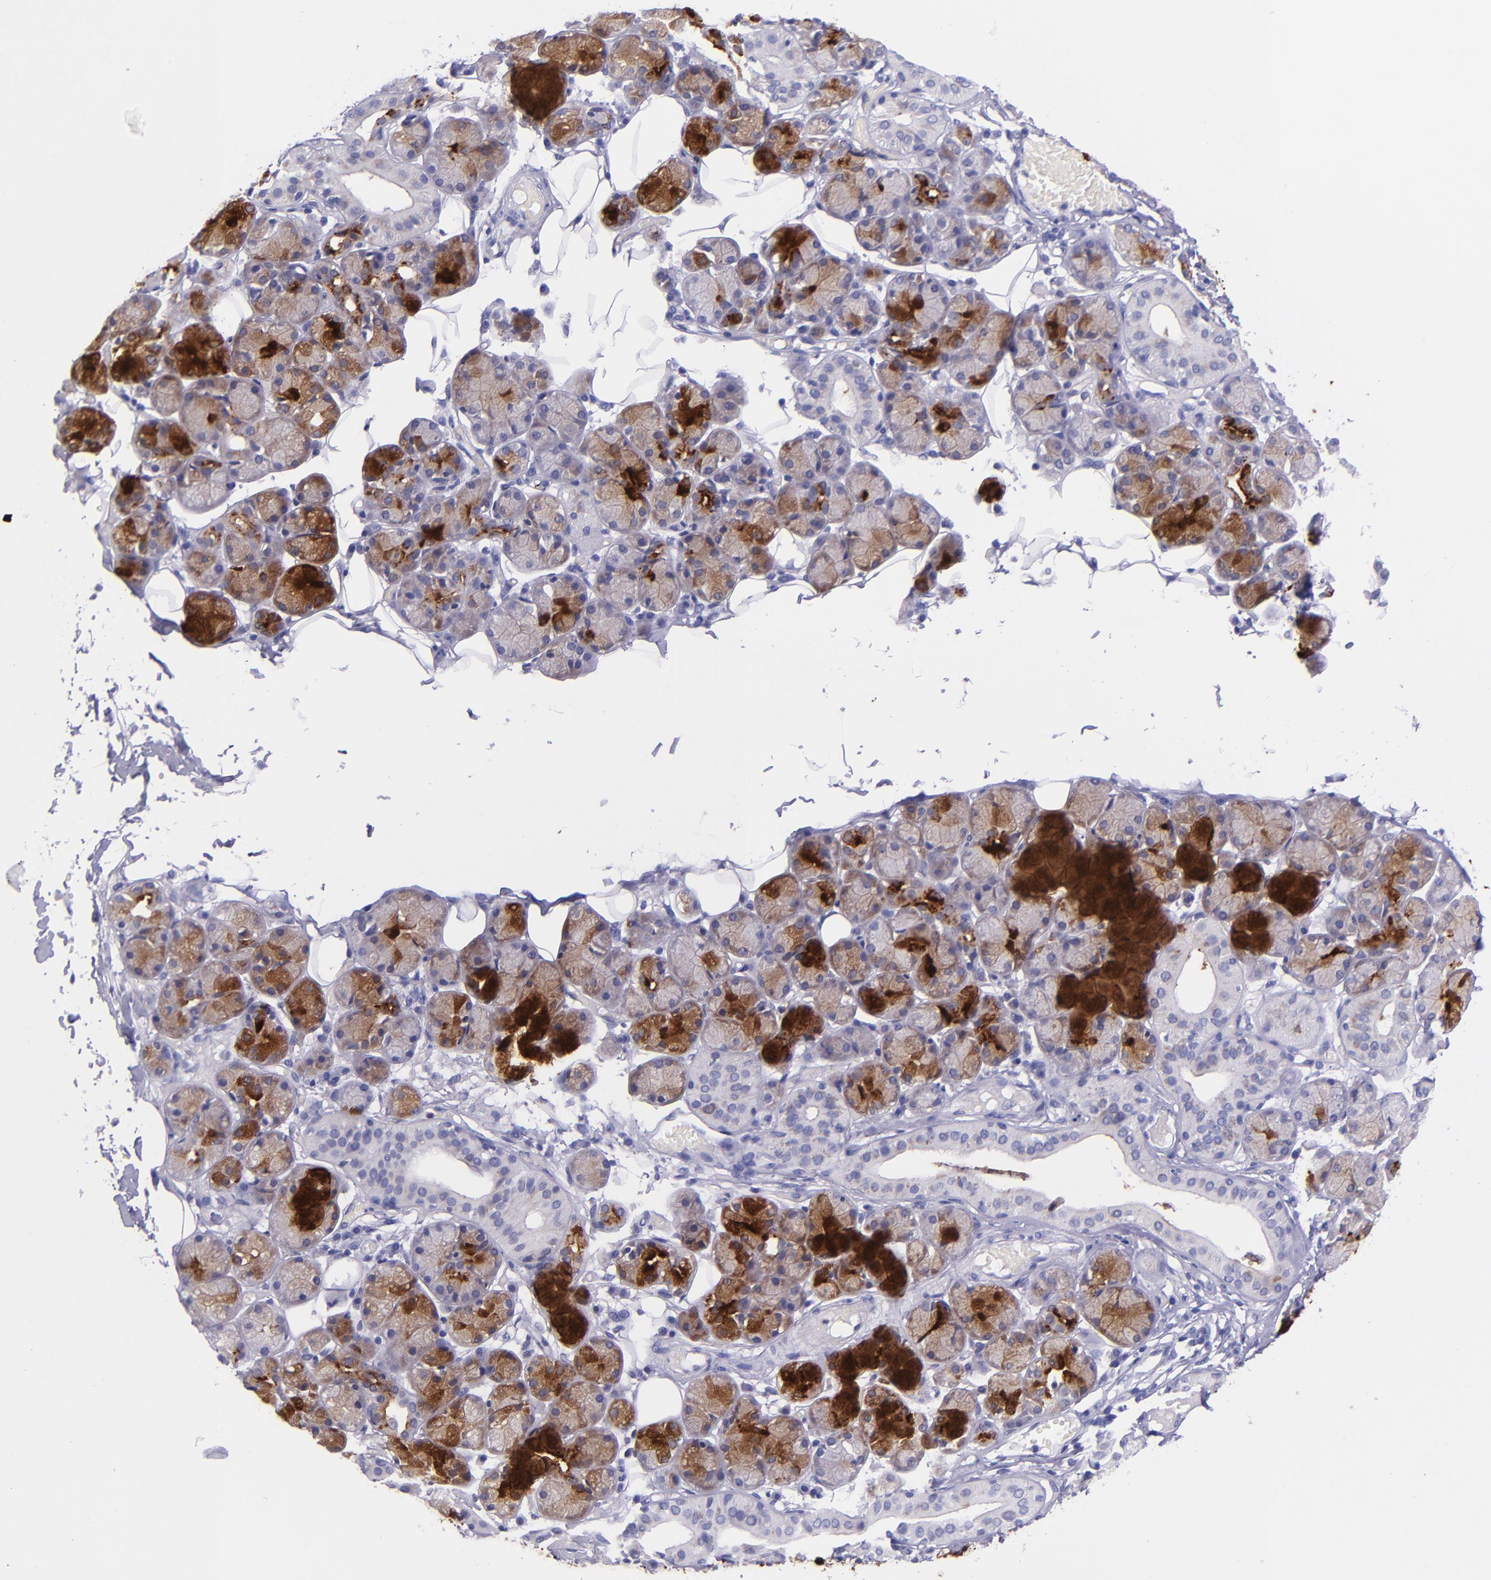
{"staining": {"intensity": "moderate", "quantity": "25%-75%", "location": "cytoplasmic/membranous"}, "tissue": "salivary gland", "cell_type": "Glandular cells", "image_type": "normal", "snomed": [{"axis": "morphology", "description": "Normal tissue, NOS"}, {"axis": "topography", "description": "Salivary gland"}], "caption": "Immunohistochemical staining of unremarkable human salivary gland displays moderate cytoplasmic/membranous protein staining in approximately 25%-75% of glandular cells.", "gene": "SLPI", "patient": {"sex": "male", "age": 54}}